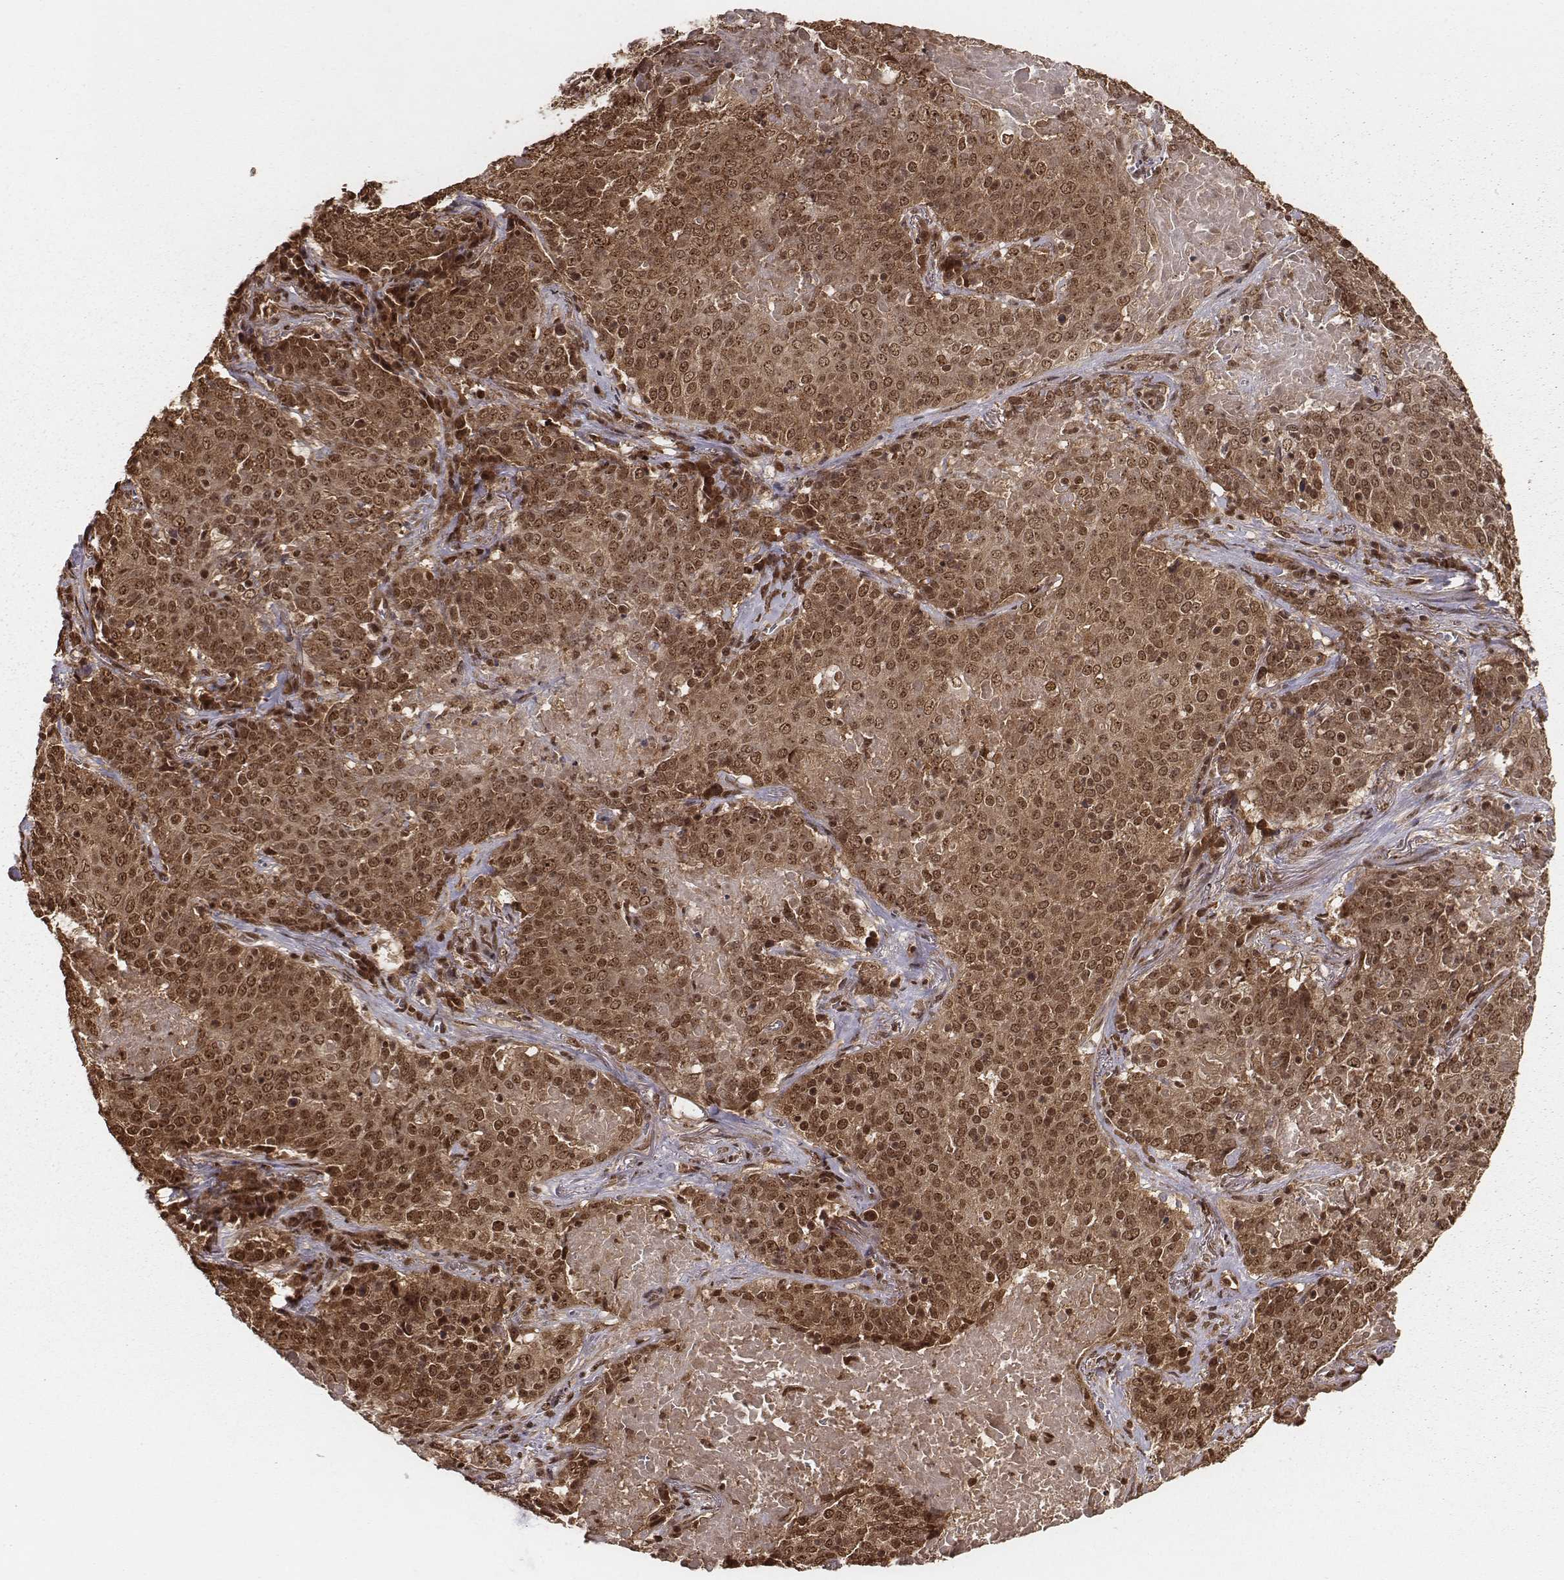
{"staining": {"intensity": "moderate", "quantity": ">75%", "location": "cytoplasmic/membranous,nuclear"}, "tissue": "lung cancer", "cell_type": "Tumor cells", "image_type": "cancer", "snomed": [{"axis": "morphology", "description": "Squamous cell carcinoma, NOS"}, {"axis": "topography", "description": "Lung"}], "caption": "An image of human lung squamous cell carcinoma stained for a protein shows moderate cytoplasmic/membranous and nuclear brown staining in tumor cells. (IHC, brightfield microscopy, high magnification).", "gene": "NFX1", "patient": {"sex": "male", "age": 82}}